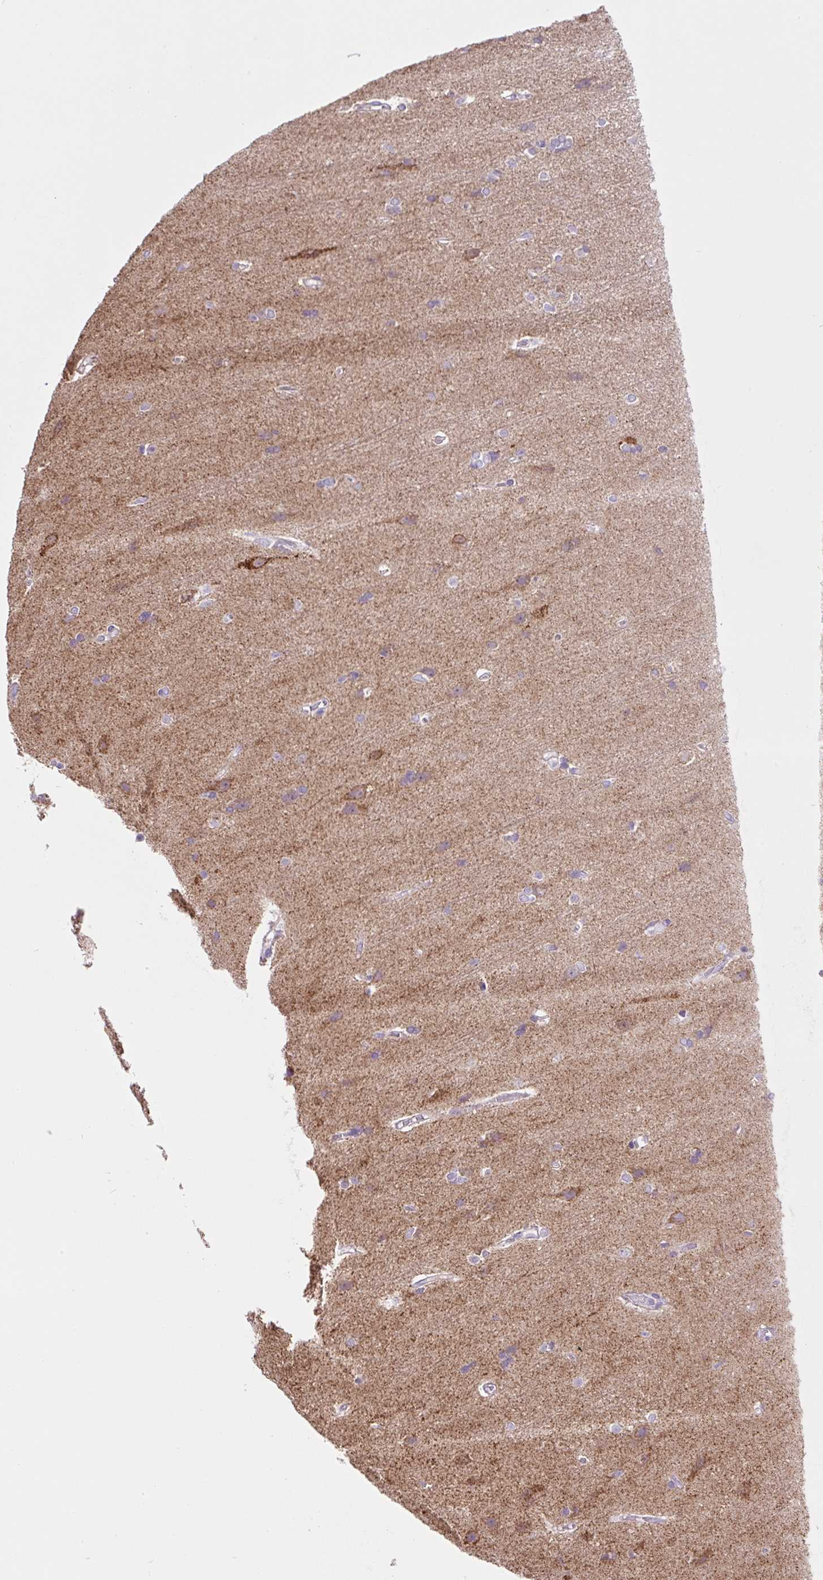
{"staining": {"intensity": "negative", "quantity": "none", "location": "none"}, "tissue": "cerebral cortex", "cell_type": "Endothelial cells", "image_type": "normal", "snomed": [{"axis": "morphology", "description": "Normal tissue, NOS"}, {"axis": "topography", "description": "Cerebral cortex"}], "caption": "The histopathology image displays no staining of endothelial cells in benign cerebral cortex. (DAB (3,3'-diaminobenzidine) IHC, high magnification).", "gene": "OGDHL", "patient": {"sex": "male", "age": 37}}